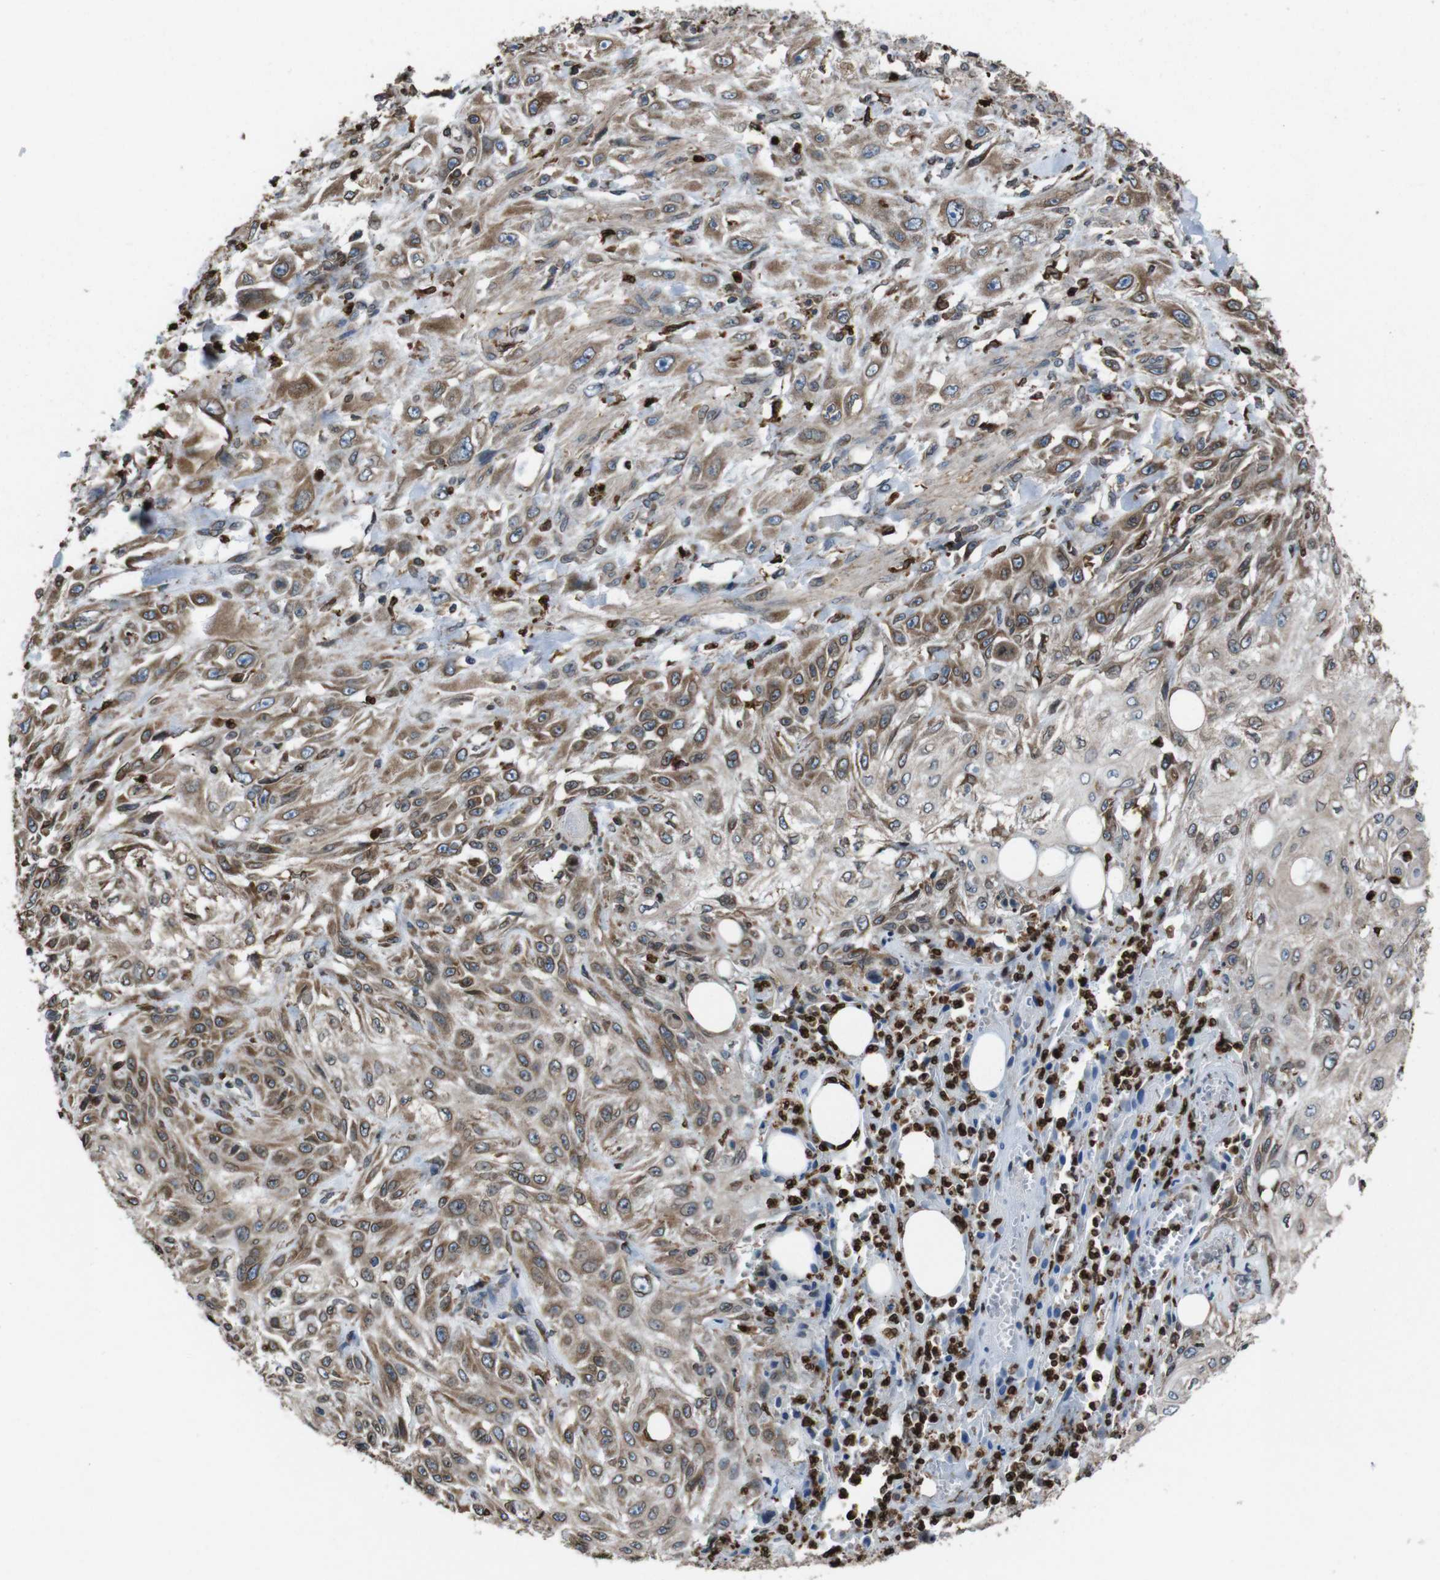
{"staining": {"intensity": "moderate", "quantity": ">75%", "location": "cytoplasmic/membranous"}, "tissue": "skin cancer", "cell_type": "Tumor cells", "image_type": "cancer", "snomed": [{"axis": "morphology", "description": "Squamous cell carcinoma, NOS"}, {"axis": "topography", "description": "Skin"}], "caption": "The micrograph demonstrates immunohistochemical staining of skin squamous cell carcinoma. There is moderate cytoplasmic/membranous positivity is identified in about >75% of tumor cells.", "gene": "APMAP", "patient": {"sex": "male", "age": 75}}